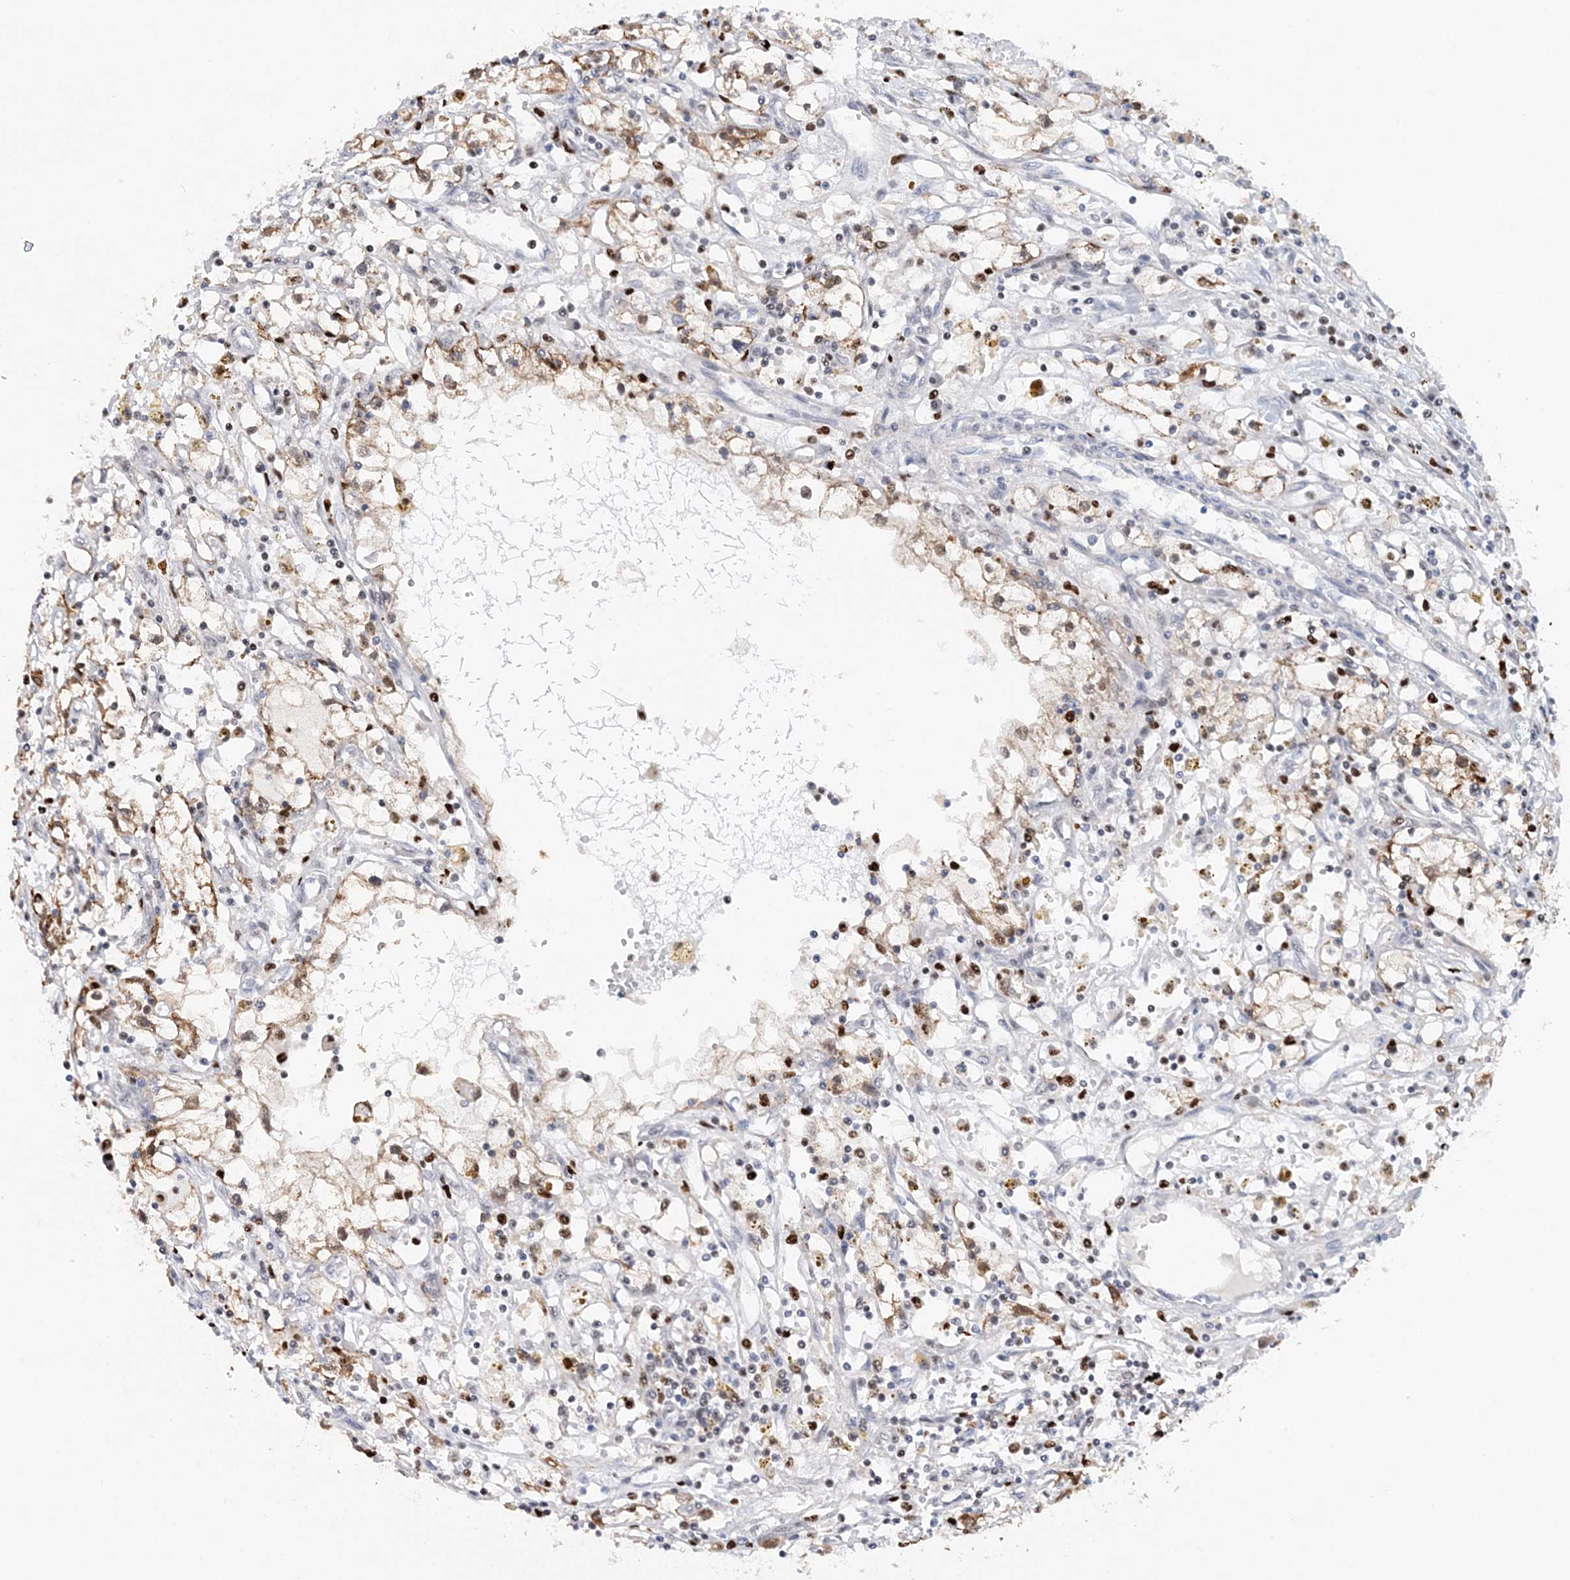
{"staining": {"intensity": "moderate", "quantity": "25%-75%", "location": "cytoplasmic/membranous,nuclear"}, "tissue": "renal cancer", "cell_type": "Tumor cells", "image_type": "cancer", "snomed": [{"axis": "morphology", "description": "Adenocarcinoma, NOS"}, {"axis": "topography", "description": "Kidney"}], "caption": "This micrograph reveals immunohistochemistry (IHC) staining of renal adenocarcinoma, with medium moderate cytoplasmic/membranous and nuclear staining in approximately 25%-75% of tumor cells.", "gene": "NIT2", "patient": {"sex": "male", "age": 56}}